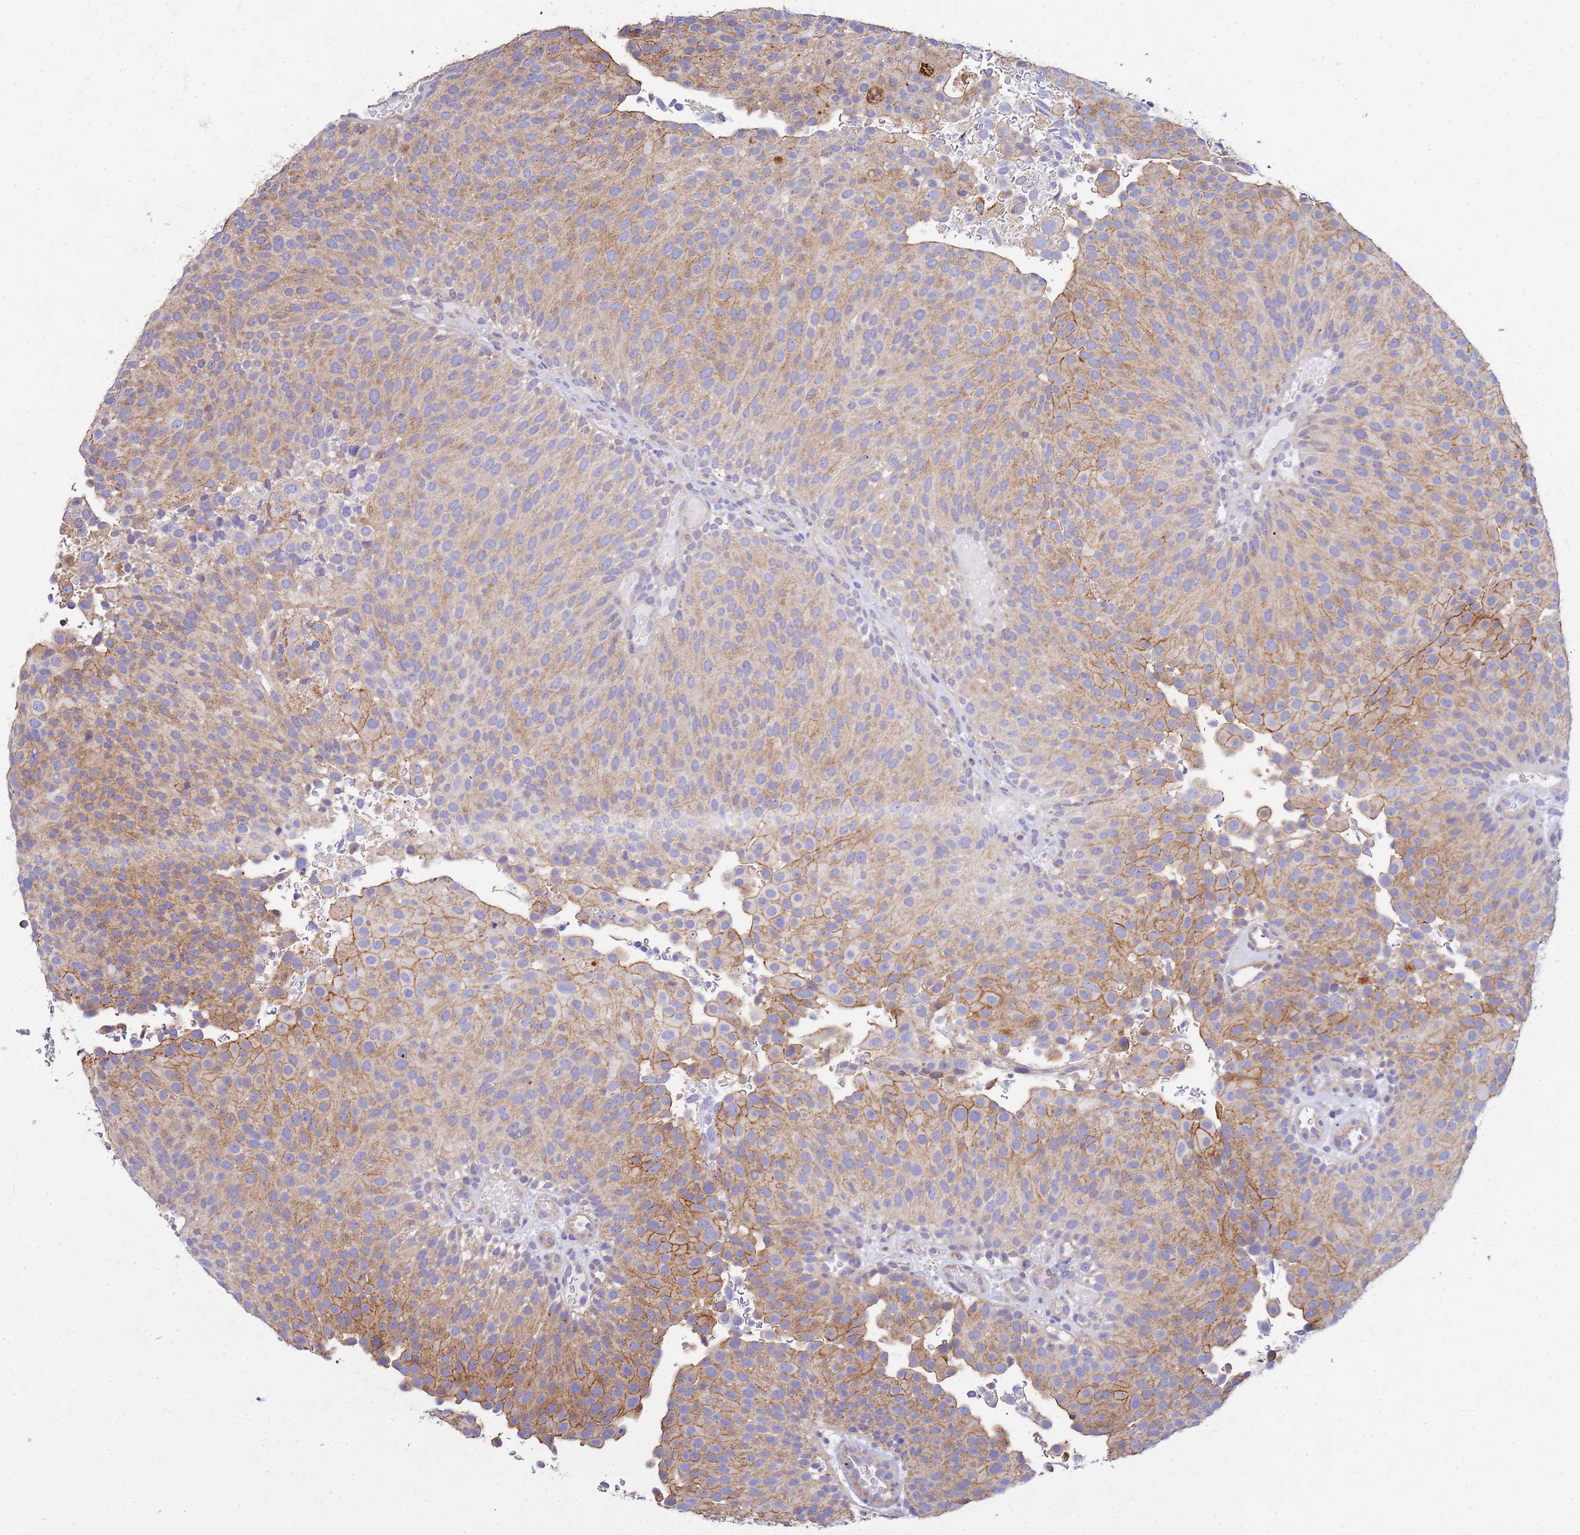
{"staining": {"intensity": "moderate", "quantity": "25%-75%", "location": "cytoplasmic/membranous"}, "tissue": "urothelial cancer", "cell_type": "Tumor cells", "image_type": "cancer", "snomed": [{"axis": "morphology", "description": "Urothelial carcinoma, Low grade"}, {"axis": "topography", "description": "Urinary bladder"}], "caption": "Urothelial carcinoma (low-grade) tissue exhibits moderate cytoplasmic/membranous expression in about 25%-75% of tumor cells", "gene": "CDC34", "patient": {"sex": "male", "age": 78}}